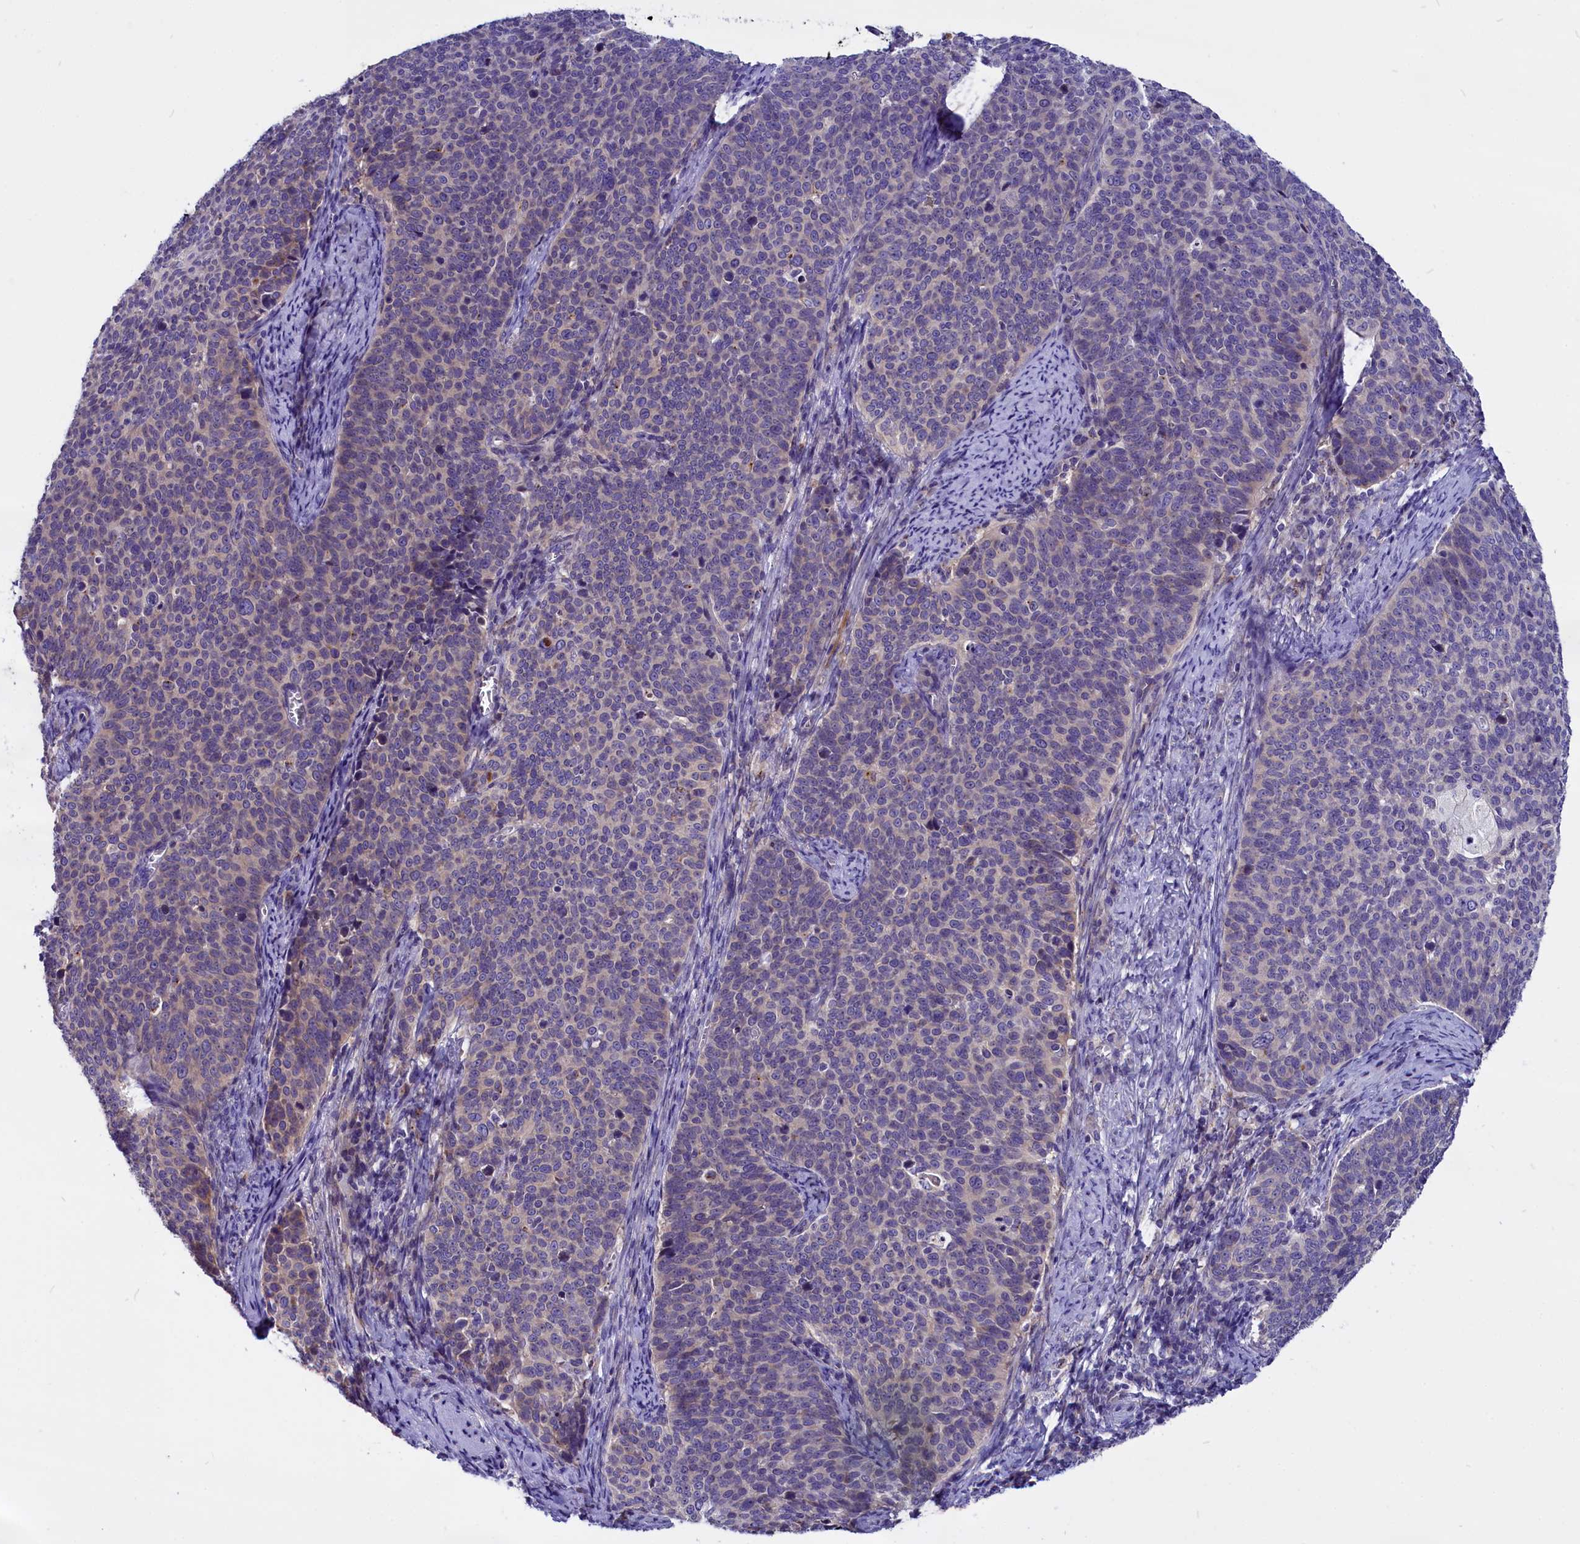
{"staining": {"intensity": "weak", "quantity": "<25%", "location": "cytoplasmic/membranous"}, "tissue": "cervical cancer", "cell_type": "Tumor cells", "image_type": "cancer", "snomed": [{"axis": "morphology", "description": "Normal tissue, NOS"}, {"axis": "morphology", "description": "Squamous cell carcinoma, NOS"}, {"axis": "topography", "description": "Cervix"}], "caption": "There is no significant positivity in tumor cells of squamous cell carcinoma (cervical).", "gene": "CEP170", "patient": {"sex": "female", "age": 39}}